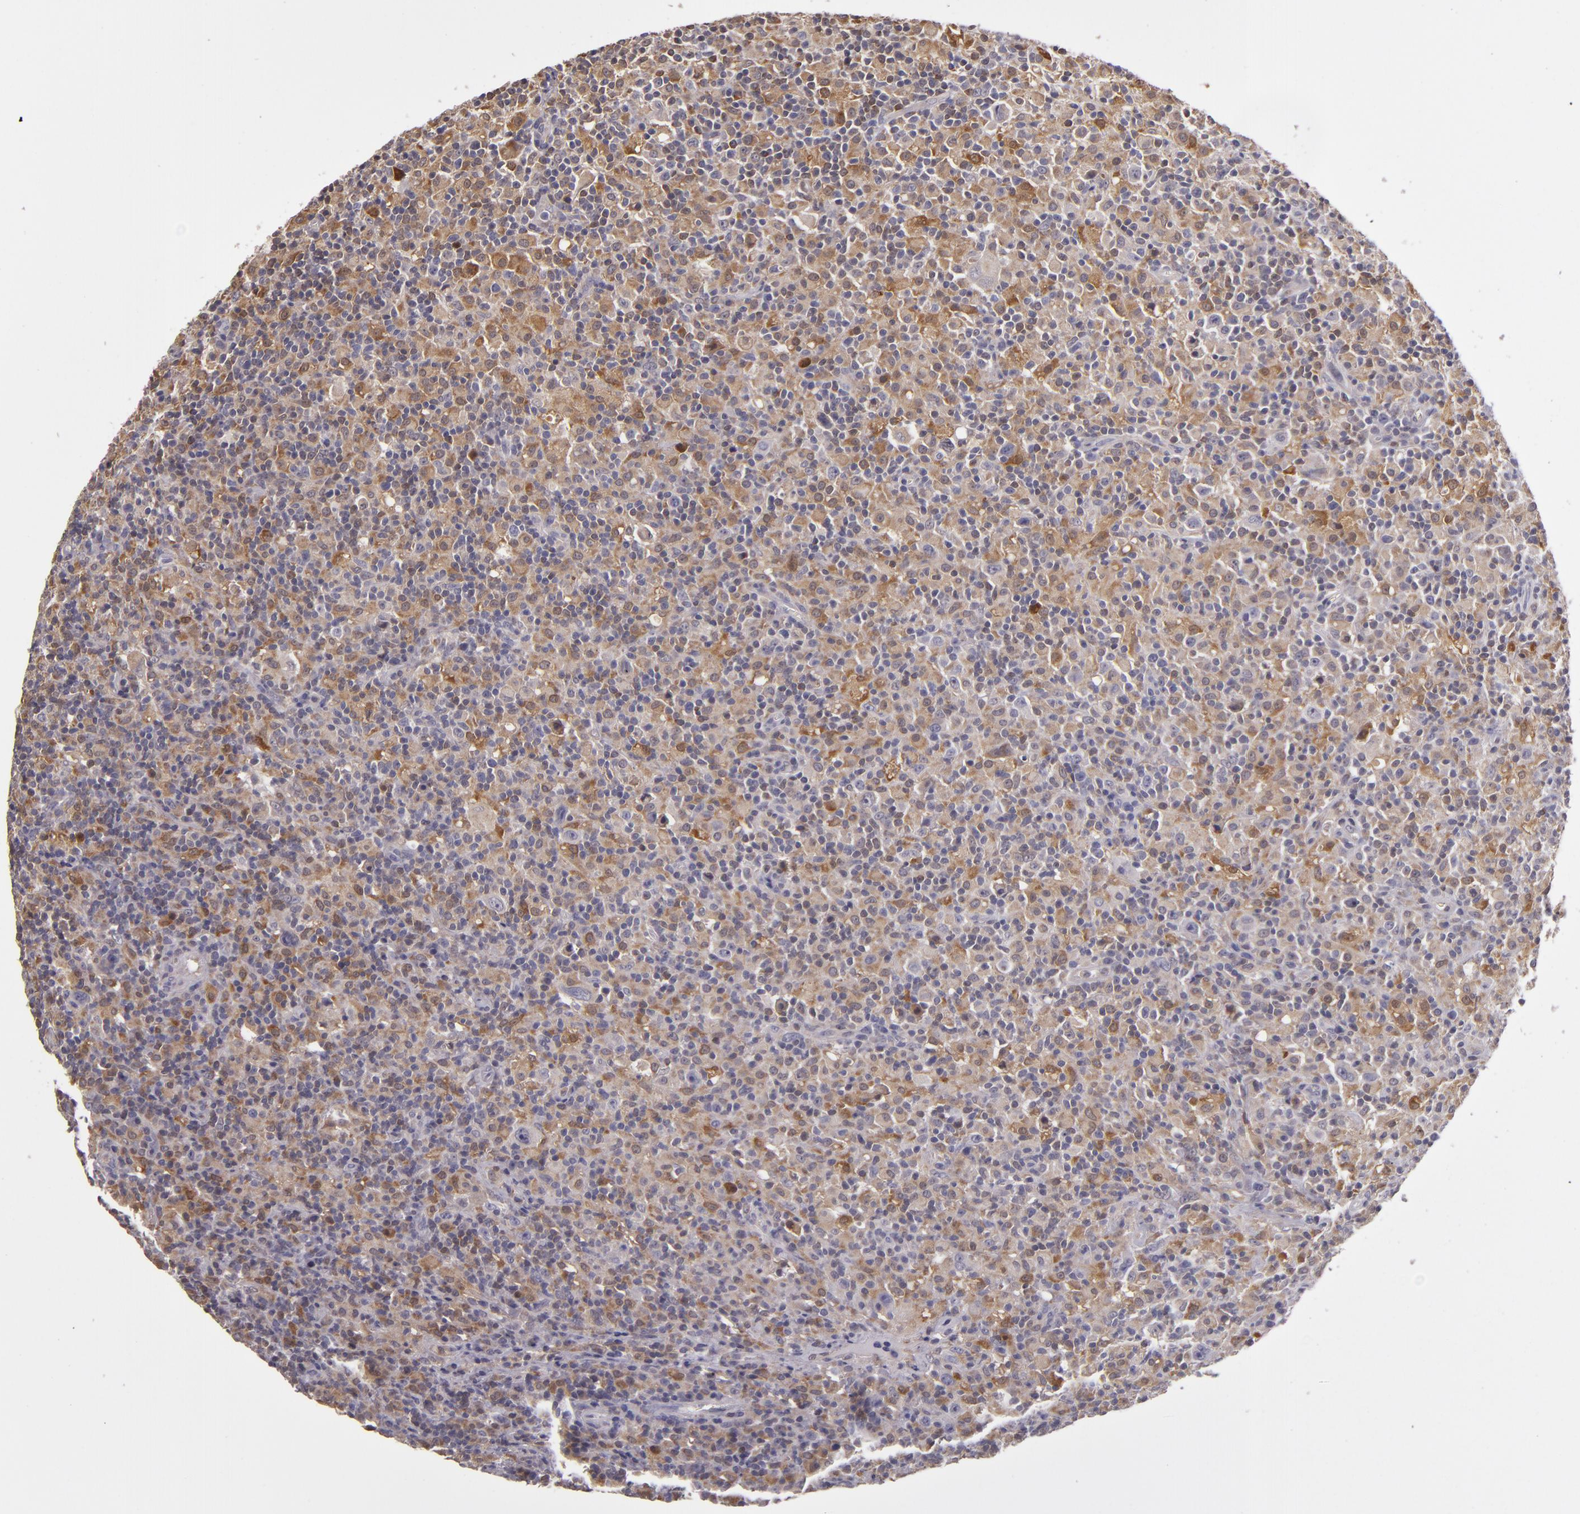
{"staining": {"intensity": "moderate", "quantity": "25%-75%", "location": "cytoplasmic/membranous"}, "tissue": "lymphoma", "cell_type": "Tumor cells", "image_type": "cancer", "snomed": [{"axis": "morphology", "description": "Hodgkin's disease, NOS"}, {"axis": "topography", "description": "Lymph node"}], "caption": "This is an image of immunohistochemistry (IHC) staining of Hodgkin's disease, which shows moderate staining in the cytoplasmic/membranous of tumor cells.", "gene": "FHIT", "patient": {"sex": "male", "age": 46}}